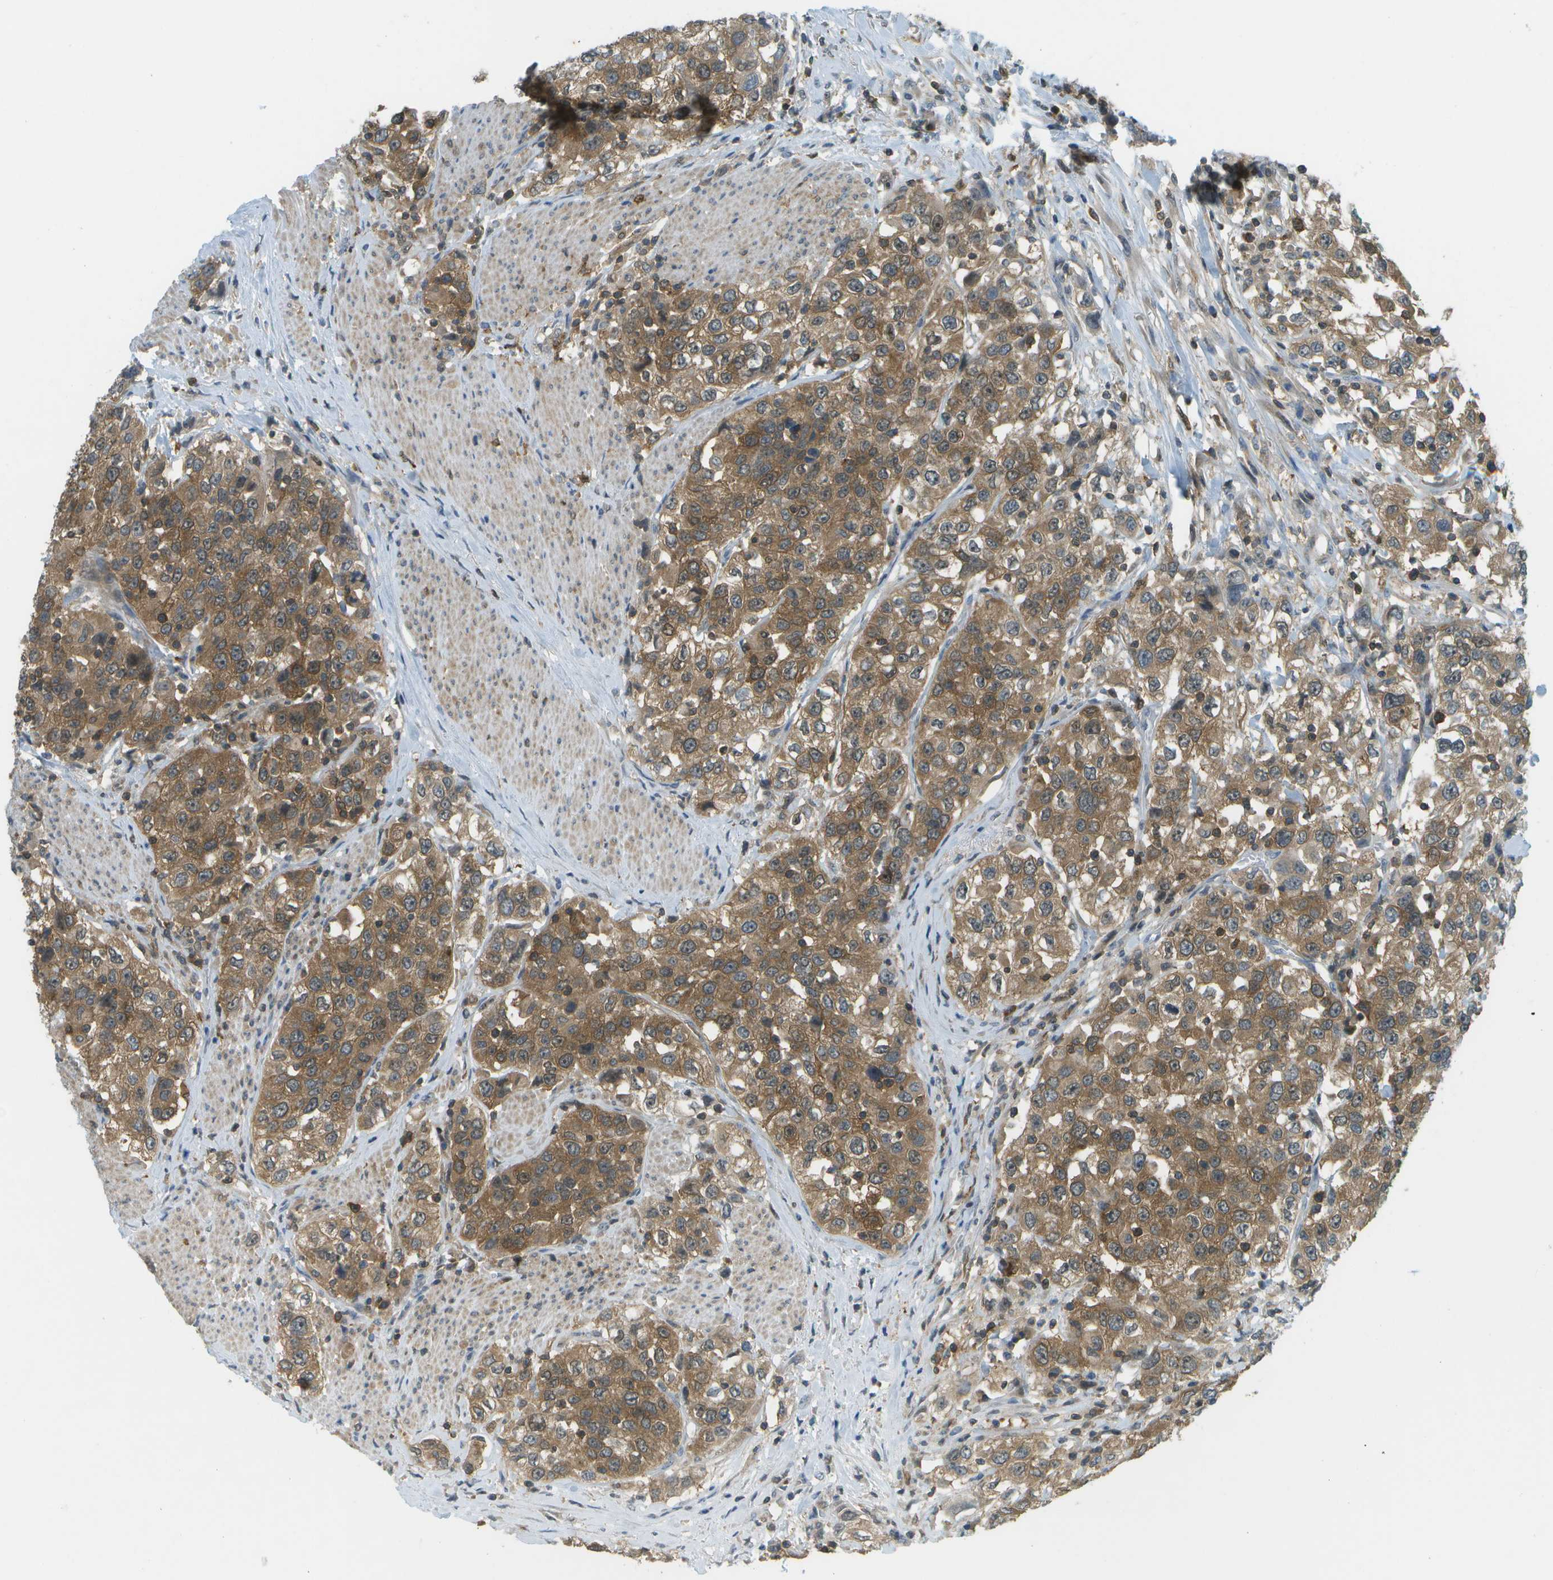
{"staining": {"intensity": "moderate", "quantity": ">75%", "location": "cytoplasmic/membranous"}, "tissue": "urothelial cancer", "cell_type": "Tumor cells", "image_type": "cancer", "snomed": [{"axis": "morphology", "description": "Urothelial carcinoma, High grade"}, {"axis": "topography", "description": "Urinary bladder"}], "caption": "This micrograph shows IHC staining of human high-grade urothelial carcinoma, with medium moderate cytoplasmic/membranous staining in about >75% of tumor cells.", "gene": "CDH23", "patient": {"sex": "female", "age": 80}}